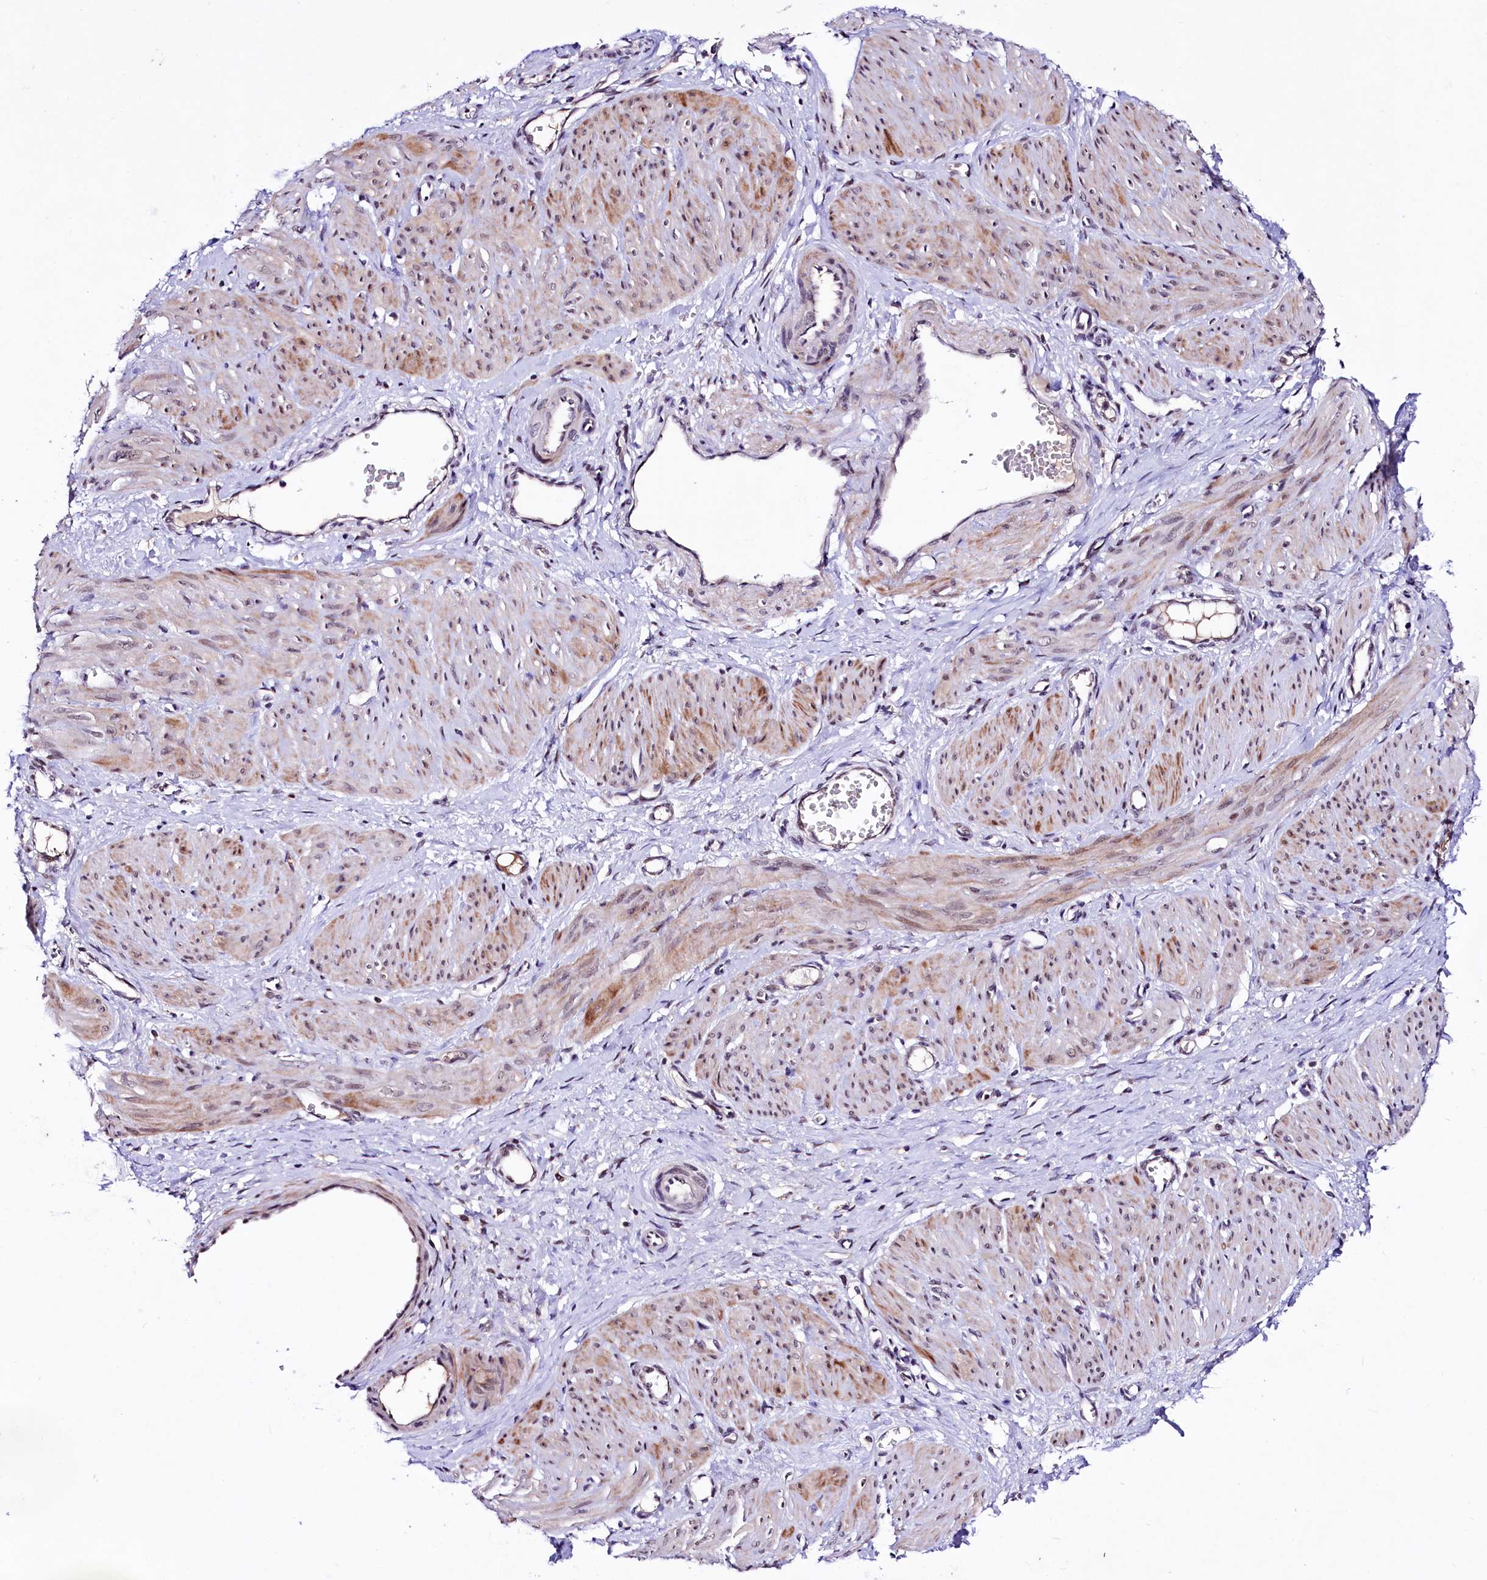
{"staining": {"intensity": "moderate", "quantity": "<25%", "location": "cytoplasmic/membranous,nuclear"}, "tissue": "smooth muscle", "cell_type": "Smooth muscle cells", "image_type": "normal", "snomed": [{"axis": "morphology", "description": "Normal tissue, NOS"}, {"axis": "topography", "description": "Endometrium"}], "caption": "Immunohistochemistry image of unremarkable human smooth muscle stained for a protein (brown), which reveals low levels of moderate cytoplasmic/membranous,nuclear positivity in approximately <25% of smooth muscle cells.", "gene": "LEUTX", "patient": {"sex": "female", "age": 33}}